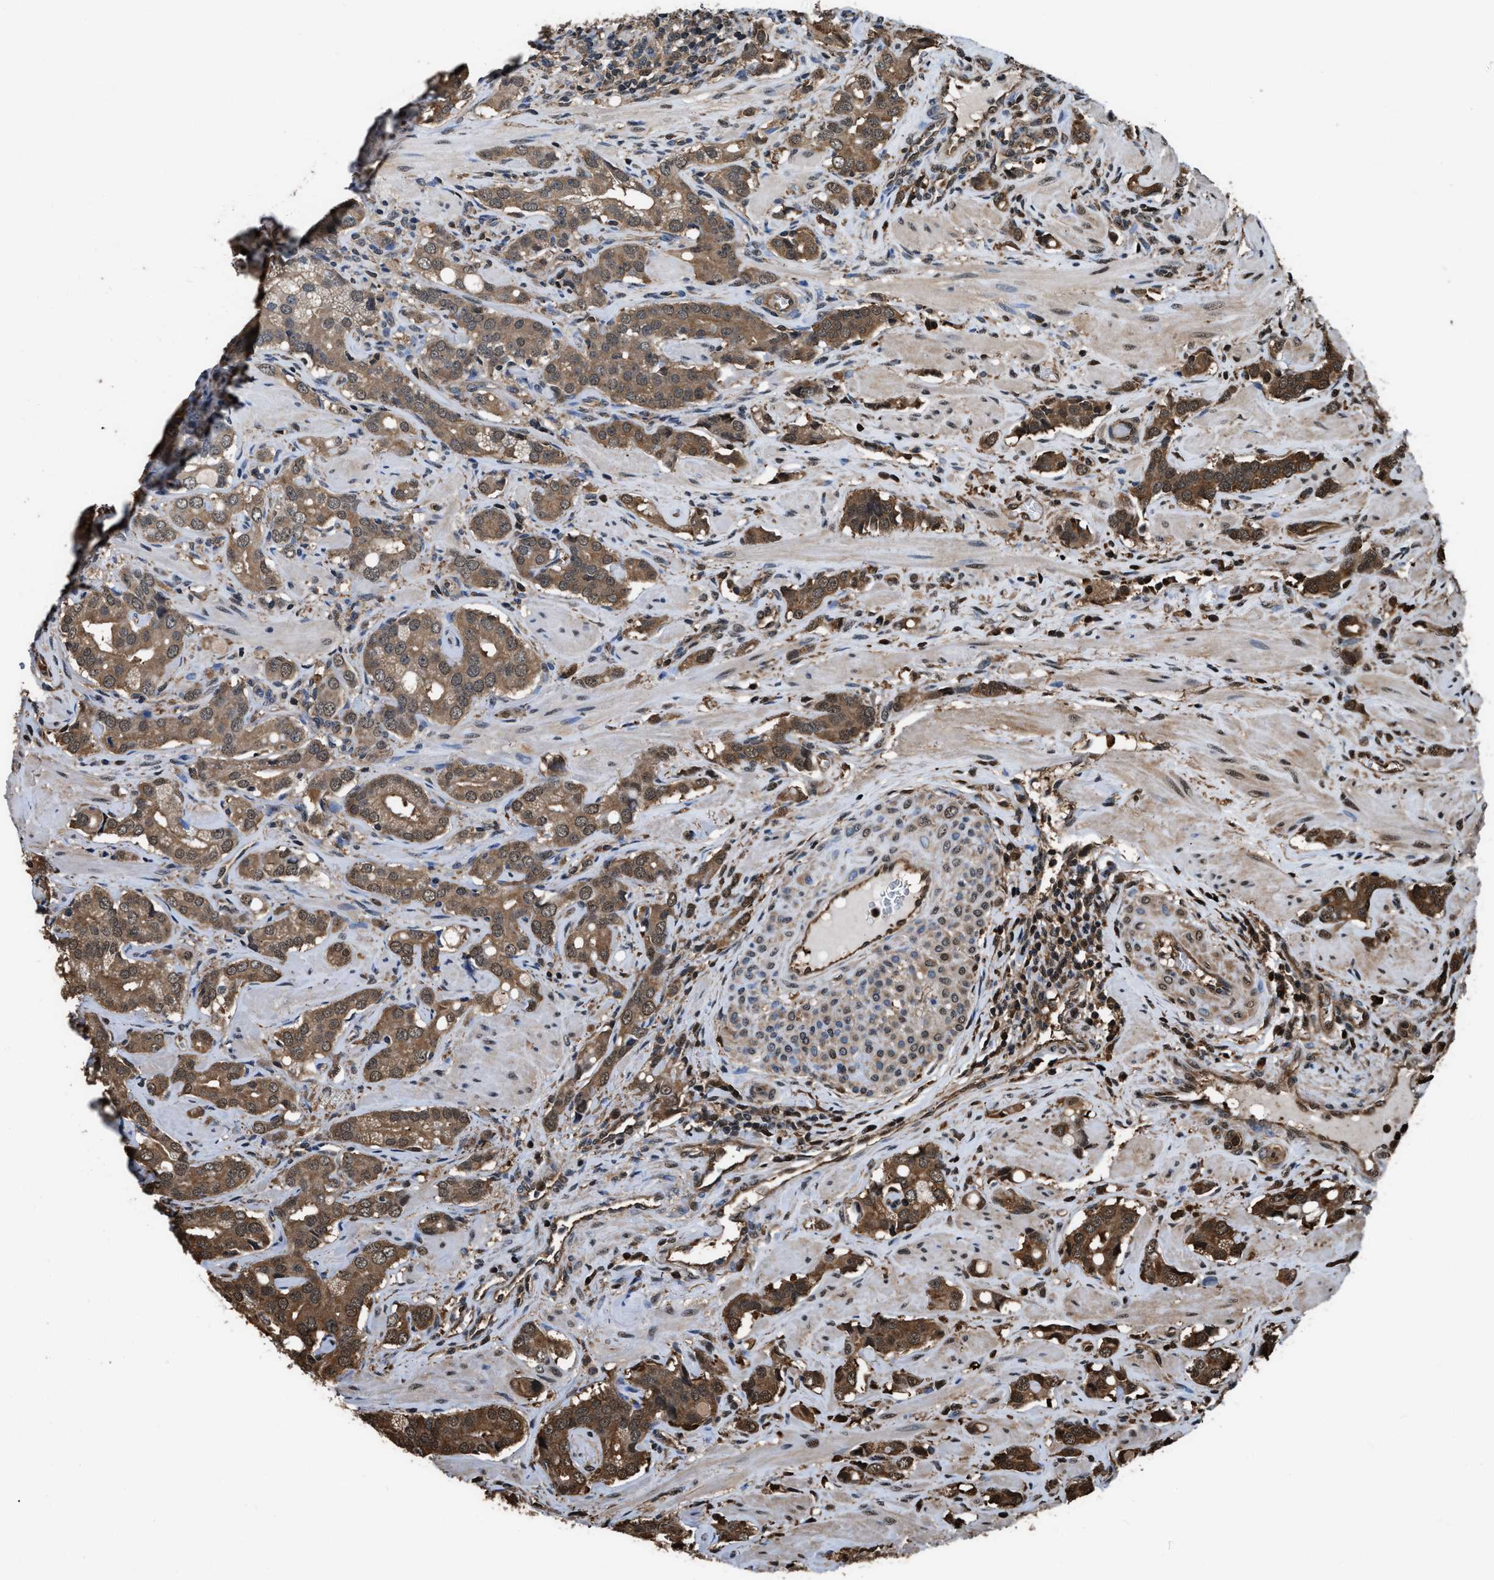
{"staining": {"intensity": "moderate", "quantity": ">75%", "location": "cytoplasmic/membranous"}, "tissue": "prostate cancer", "cell_type": "Tumor cells", "image_type": "cancer", "snomed": [{"axis": "morphology", "description": "Adenocarcinoma, High grade"}, {"axis": "topography", "description": "Prostate"}], "caption": "This histopathology image reveals prostate cancer stained with immunohistochemistry (IHC) to label a protein in brown. The cytoplasmic/membranous of tumor cells show moderate positivity for the protein. Nuclei are counter-stained blue.", "gene": "FNTA", "patient": {"sex": "male", "age": 52}}